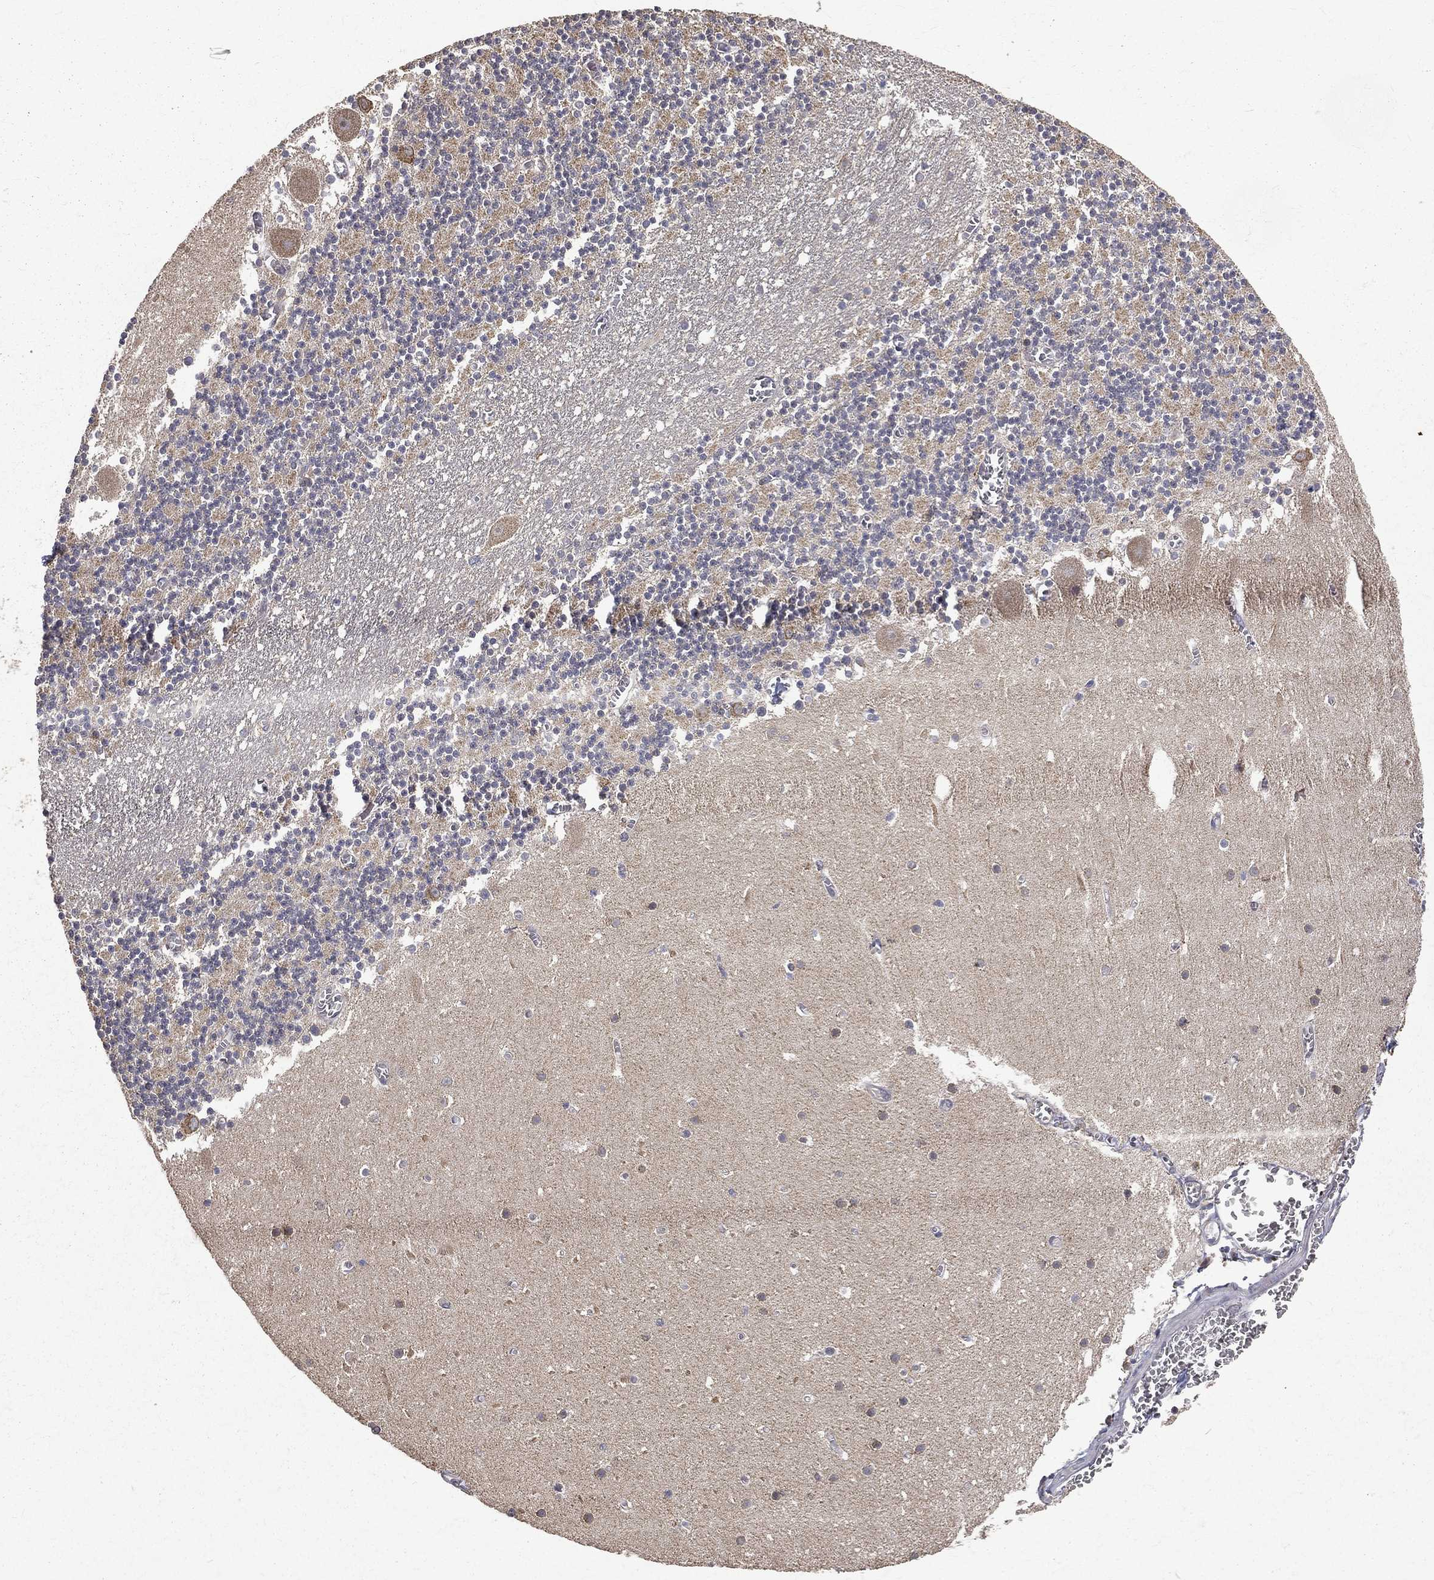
{"staining": {"intensity": "negative", "quantity": "none", "location": "none"}, "tissue": "cerebellum", "cell_type": "Cells in granular layer", "image_type": "normal", "snomed": [{"axis": "morphology", "description": "Normal tissue, NOS"}, {"axis": "topography", "description": "Cerebellum"}], "caption": "Immunohistochemical staining of benign cerebellum reveals no significant positivity in cells in granular layer. Nuclei are stained in blue.", "gene": "RPGR", "patient": {"sex": "female", "age": 28}}